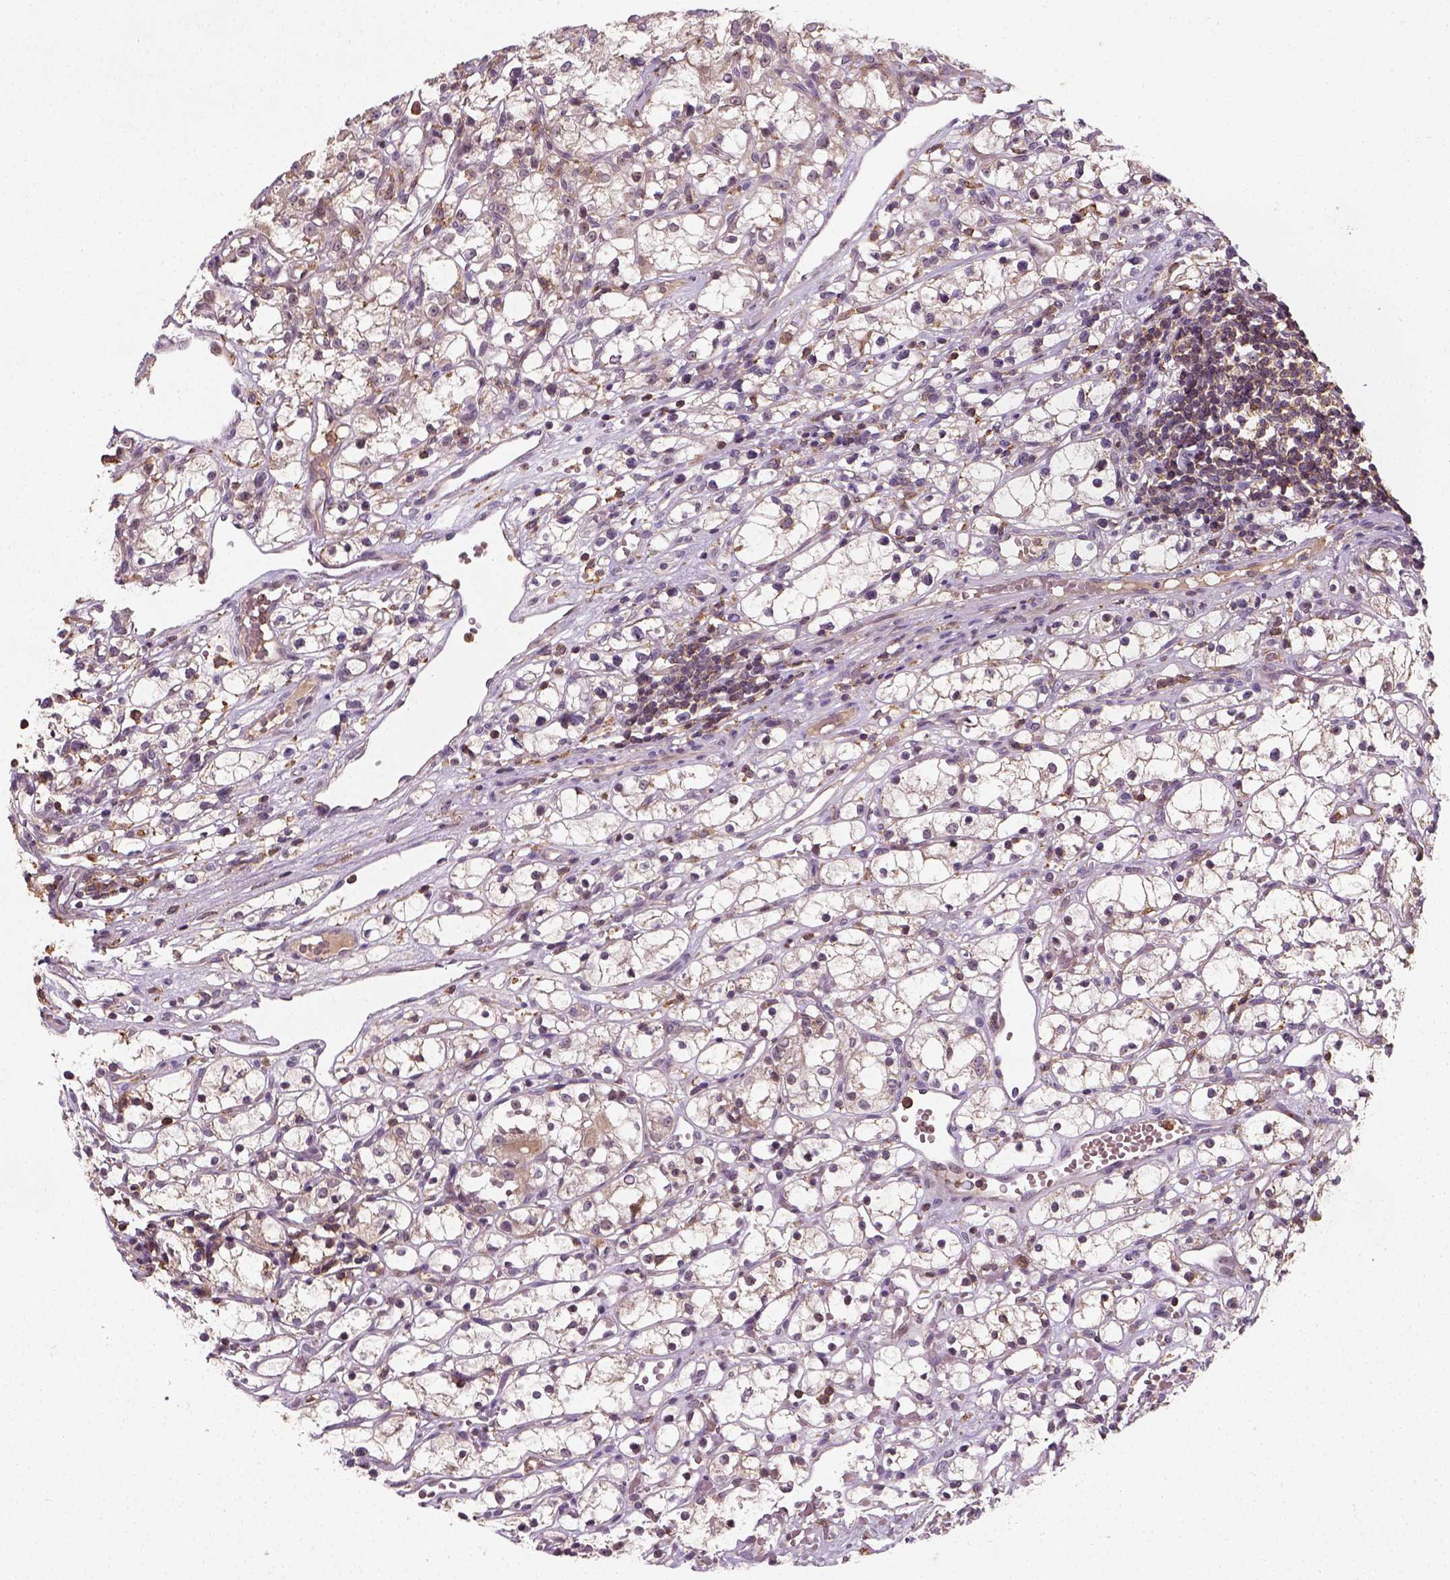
{"staining": {"intensity": "negative", "quantity": "none", "location": "none"}, "tissue": "renal cancer", "cell_type": "Tumor cells", "image_type": "cancer", "snomed": [{"axis": "morphology", "description": "Adenocarcinoma, NOS"}, {"axis": "topography", "description": "Kidney"}], "caption": "DAB immunohistochemical staining of human adenocarcinoma (renal) exhibits no significant expression in tumor cells.", "gene": "CAMKK1", "patient": {"sex": "female", "age": 59}}